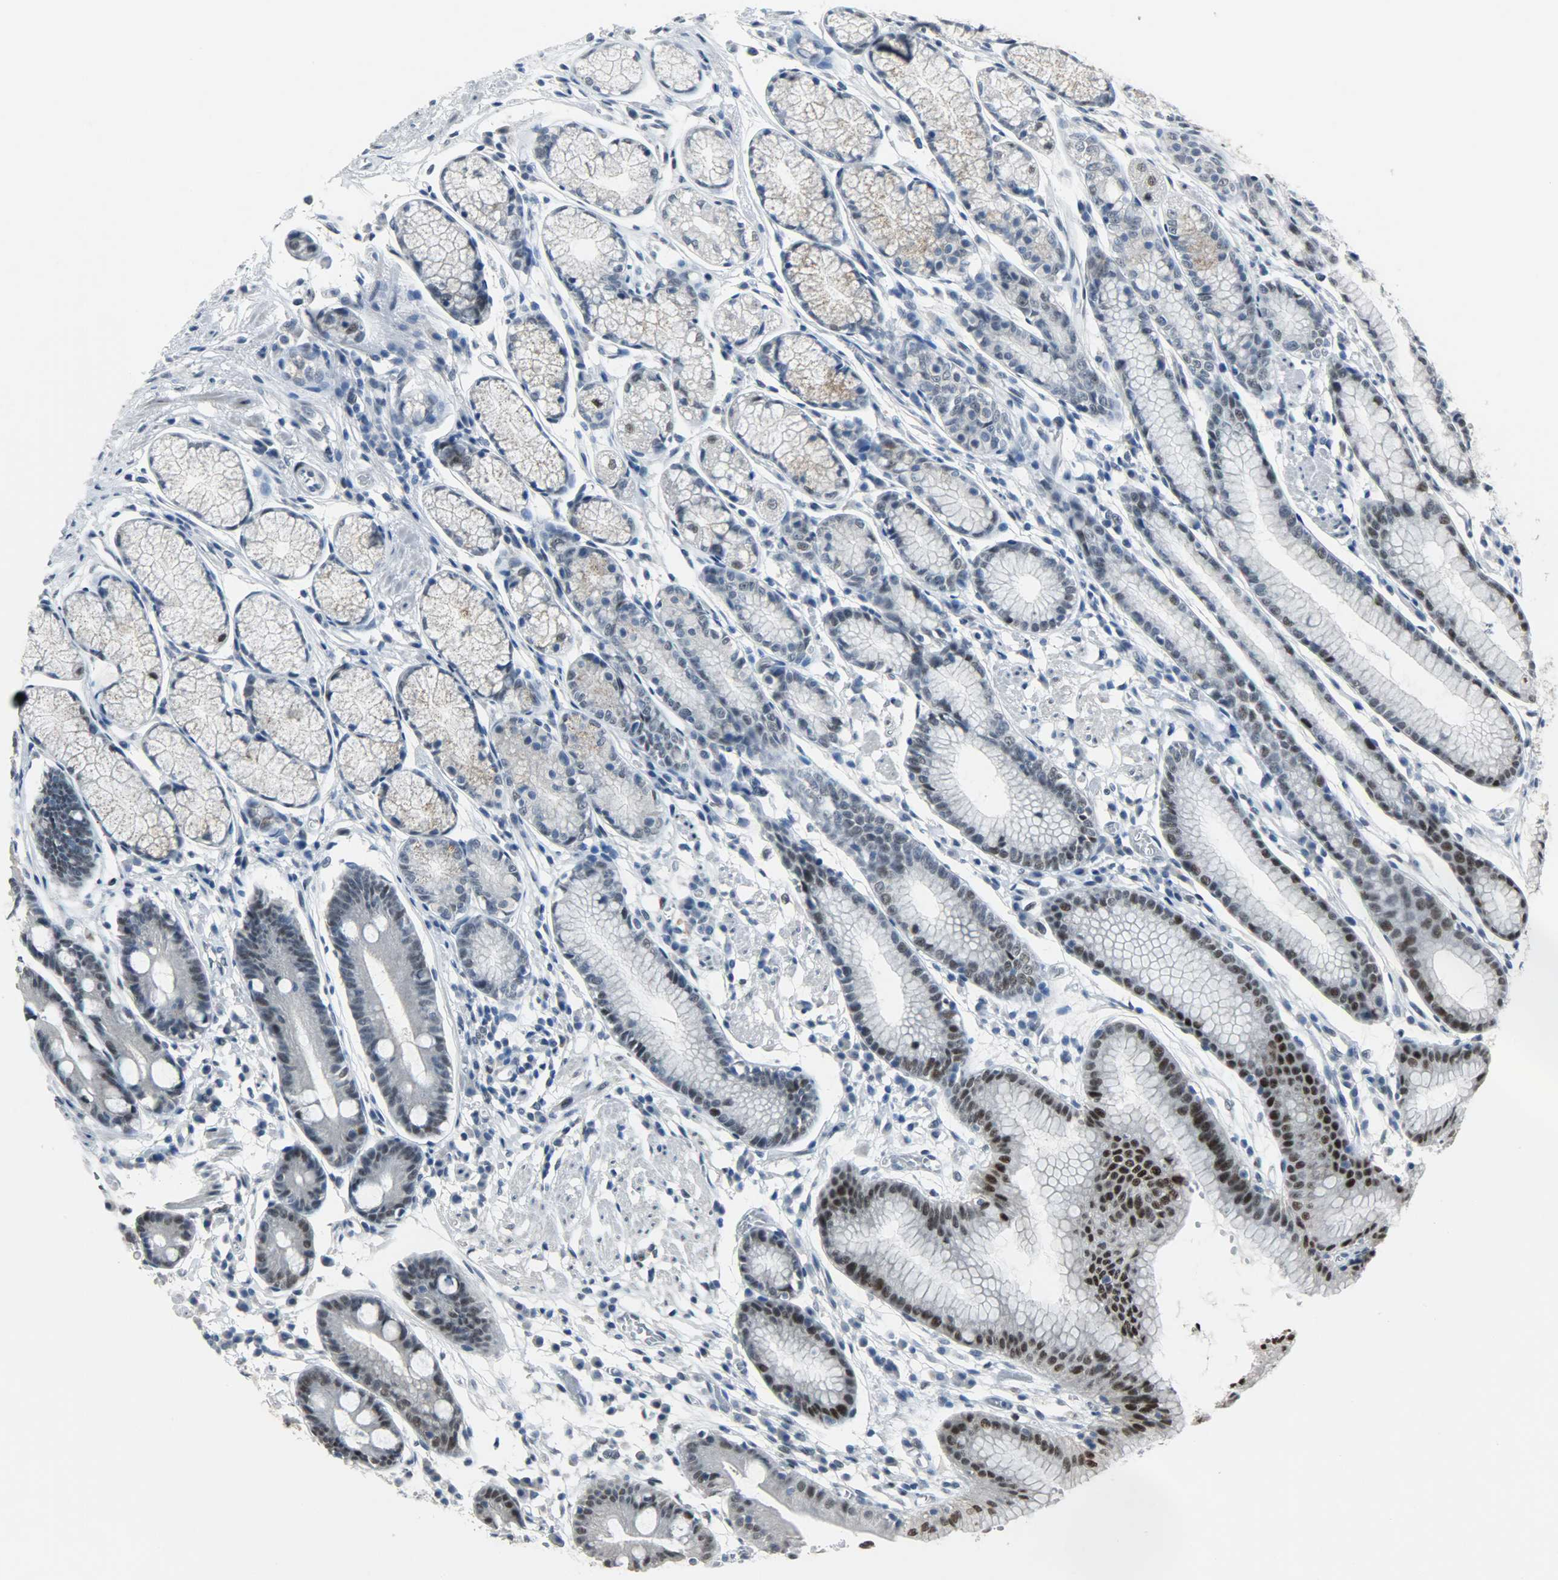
{"staining": {"intensity": "strong", "quantity": "25%-75%", "location": "nuclear"}, "tissue": "stomach", "cell_type": "Glandular cells", "image_type": "normal", "snomed": [{"axis": "morphology", "description": "Normal tissue, NOS"}, {"axis": "morphology", "description": "Inflammation, NOS"}, {"axis": "topography", "description": "Stomach, lower"}], "caption": "This image displays immunohistochemistry staining of benign stomach, with high strong nuclear staining in approximately 25%-75% of glandular cells.", "gene": "PPARG", "patient": {"sex": "male", "age": 59}}